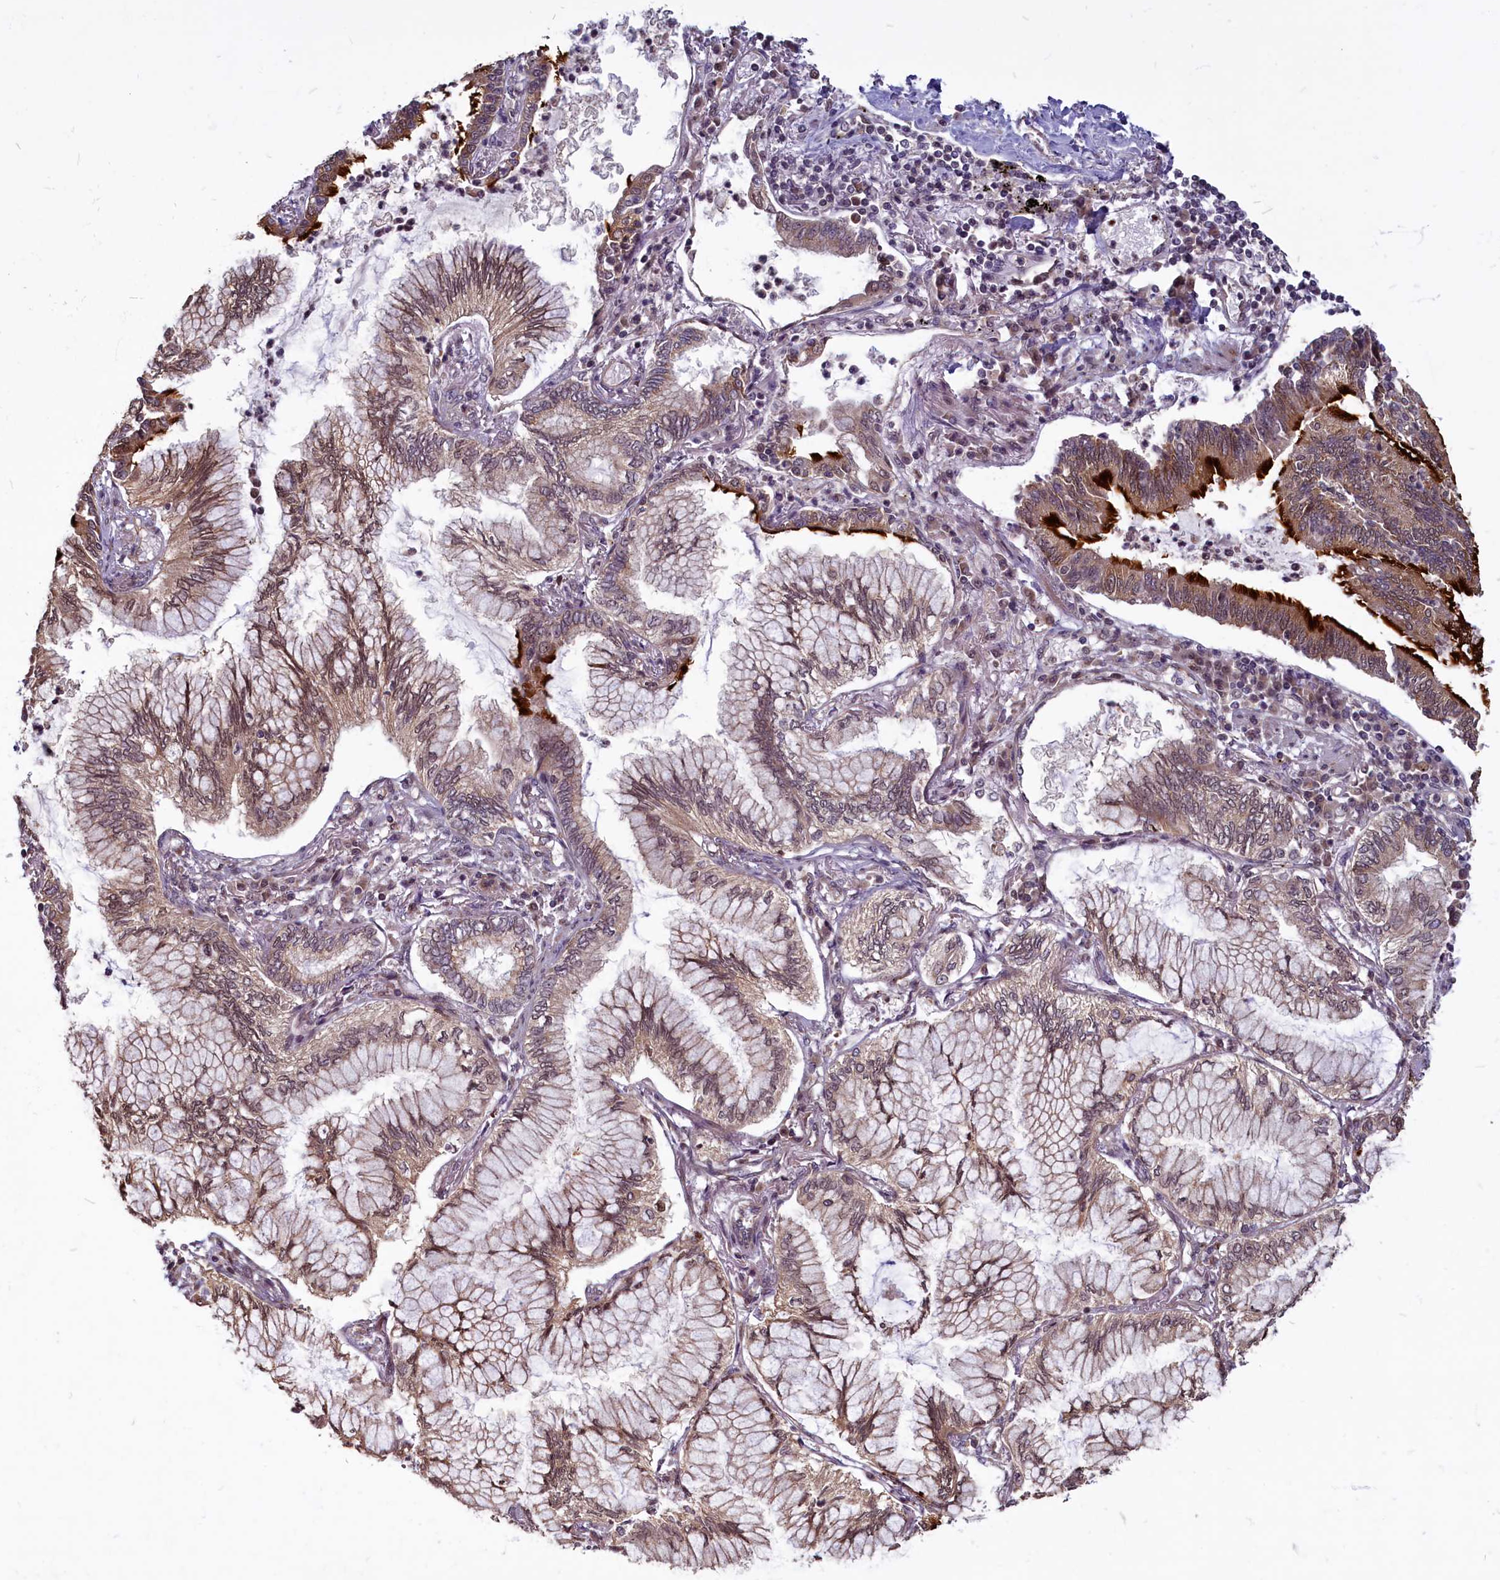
{"staining": {"intensity": "weak", "quantity": ">75%", "location": "cytoplasmic/membranous"}, "tissue": "lung cancer", "cell_type": "Tumor cells", "image_type": "cancer", "snomed": [{"axis": "morphology", "description": "Adenocarcinoma, NOS"}, {"axis": "topography", "description": "Lung"}], "caption": "A brown stain highlights weak cytoplasmic/membranous expression of a protein in human lung adenocarcinoma tumor cells.", "gene": "MYCBP", "patient": {"sex": "female", "age": 70}}